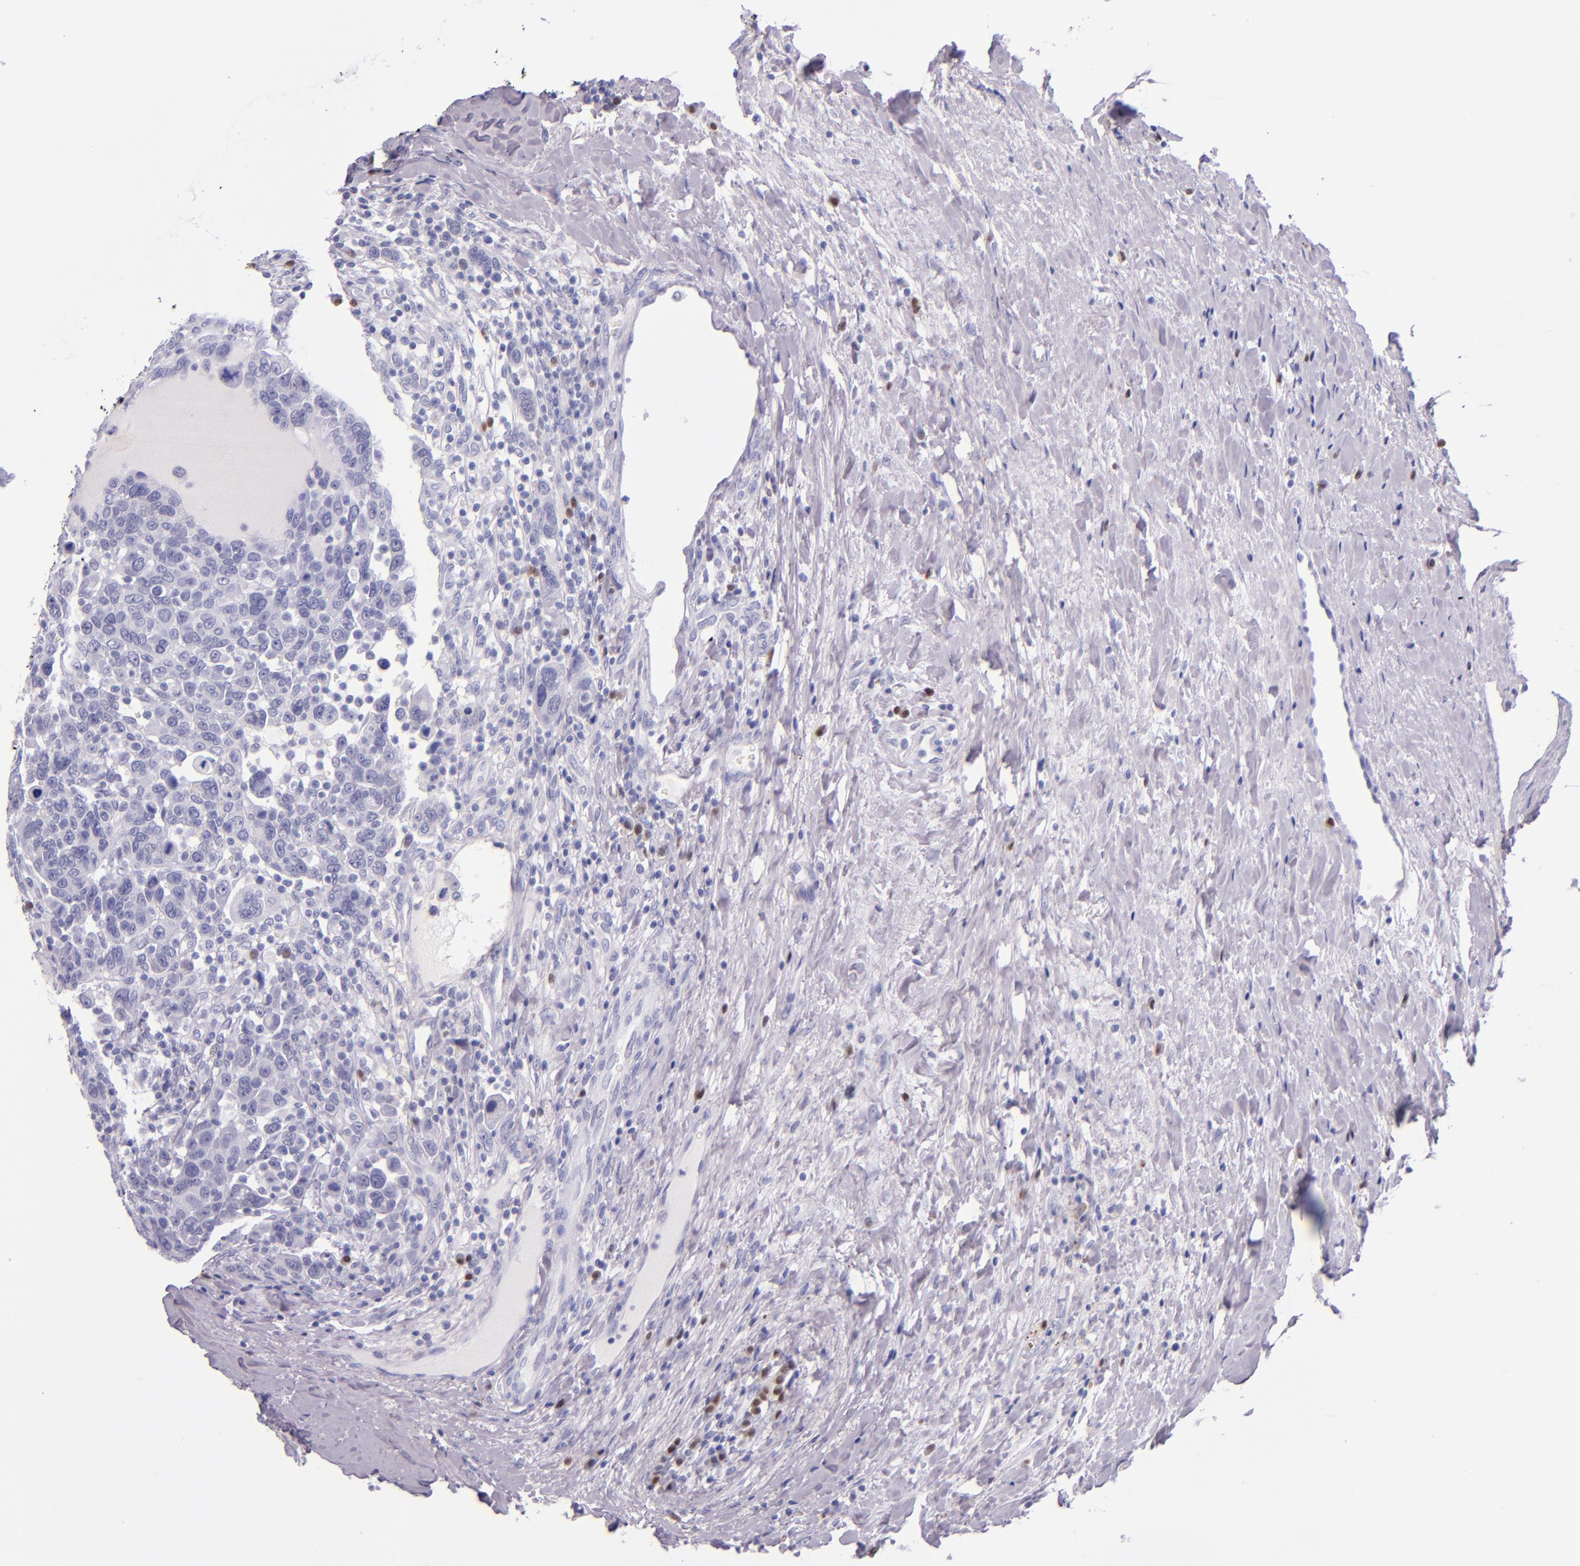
{"staining": {"intensity": "negative", "quantity": "none", "location": "none"}, "tissue": "breast cancer", "cell_type": "Tumor cells", "image_type": "cancer", "snomed": [{"axis": "morphology", "description": "Duct carcinoma"}, {"axis": "topography", "description": "Breast"}], "caption": "DAB (3,3'-diaminobenzidine) immunohistochemical staining of human breast cancer (infiltrating ductal carcinoma) shows no significant staining in tumor cells.", "gene": "IRF4", "patient": {"sex": "female", "age": 37}}